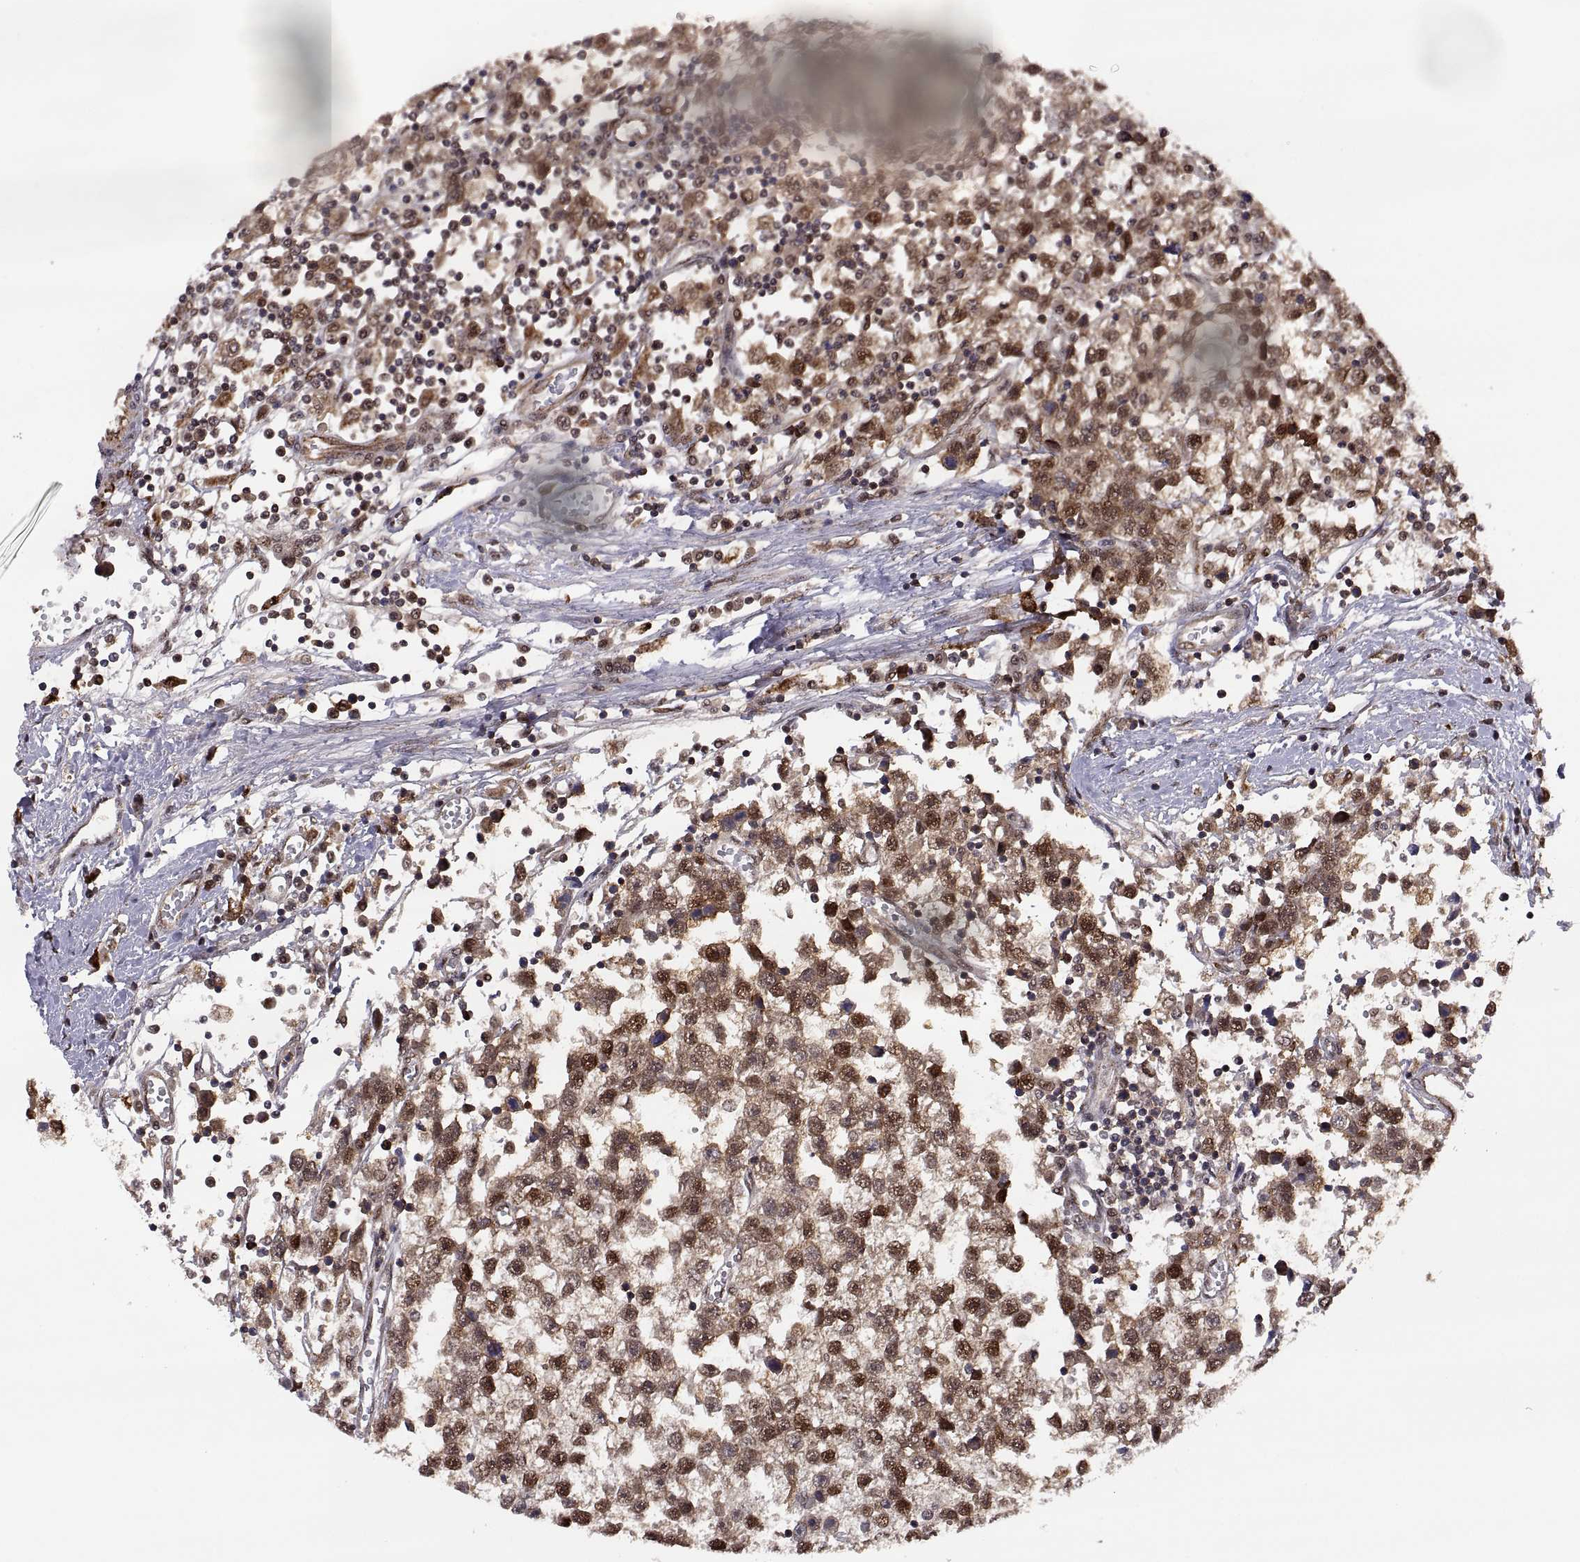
{"staining": {"intensity": "moderate", "quantity": ">75%", "location": "cytoplasmic/membranous,nuclear"}, "tissue": "testis cancer", "cell_type": "Tumor cells", "image_type": "cancer", "snomed": [{"axis": "morphology", "description": "Seminoma, NOS"}, {"axis": "topography", "description": "Testis"}], "caption": "Human testis cancer (seminoma) stained with a protein marker exhibits moderate staining in tumor cells.", "gene": "PSMC2", "patient": {"sex": "male", "age": 34}}